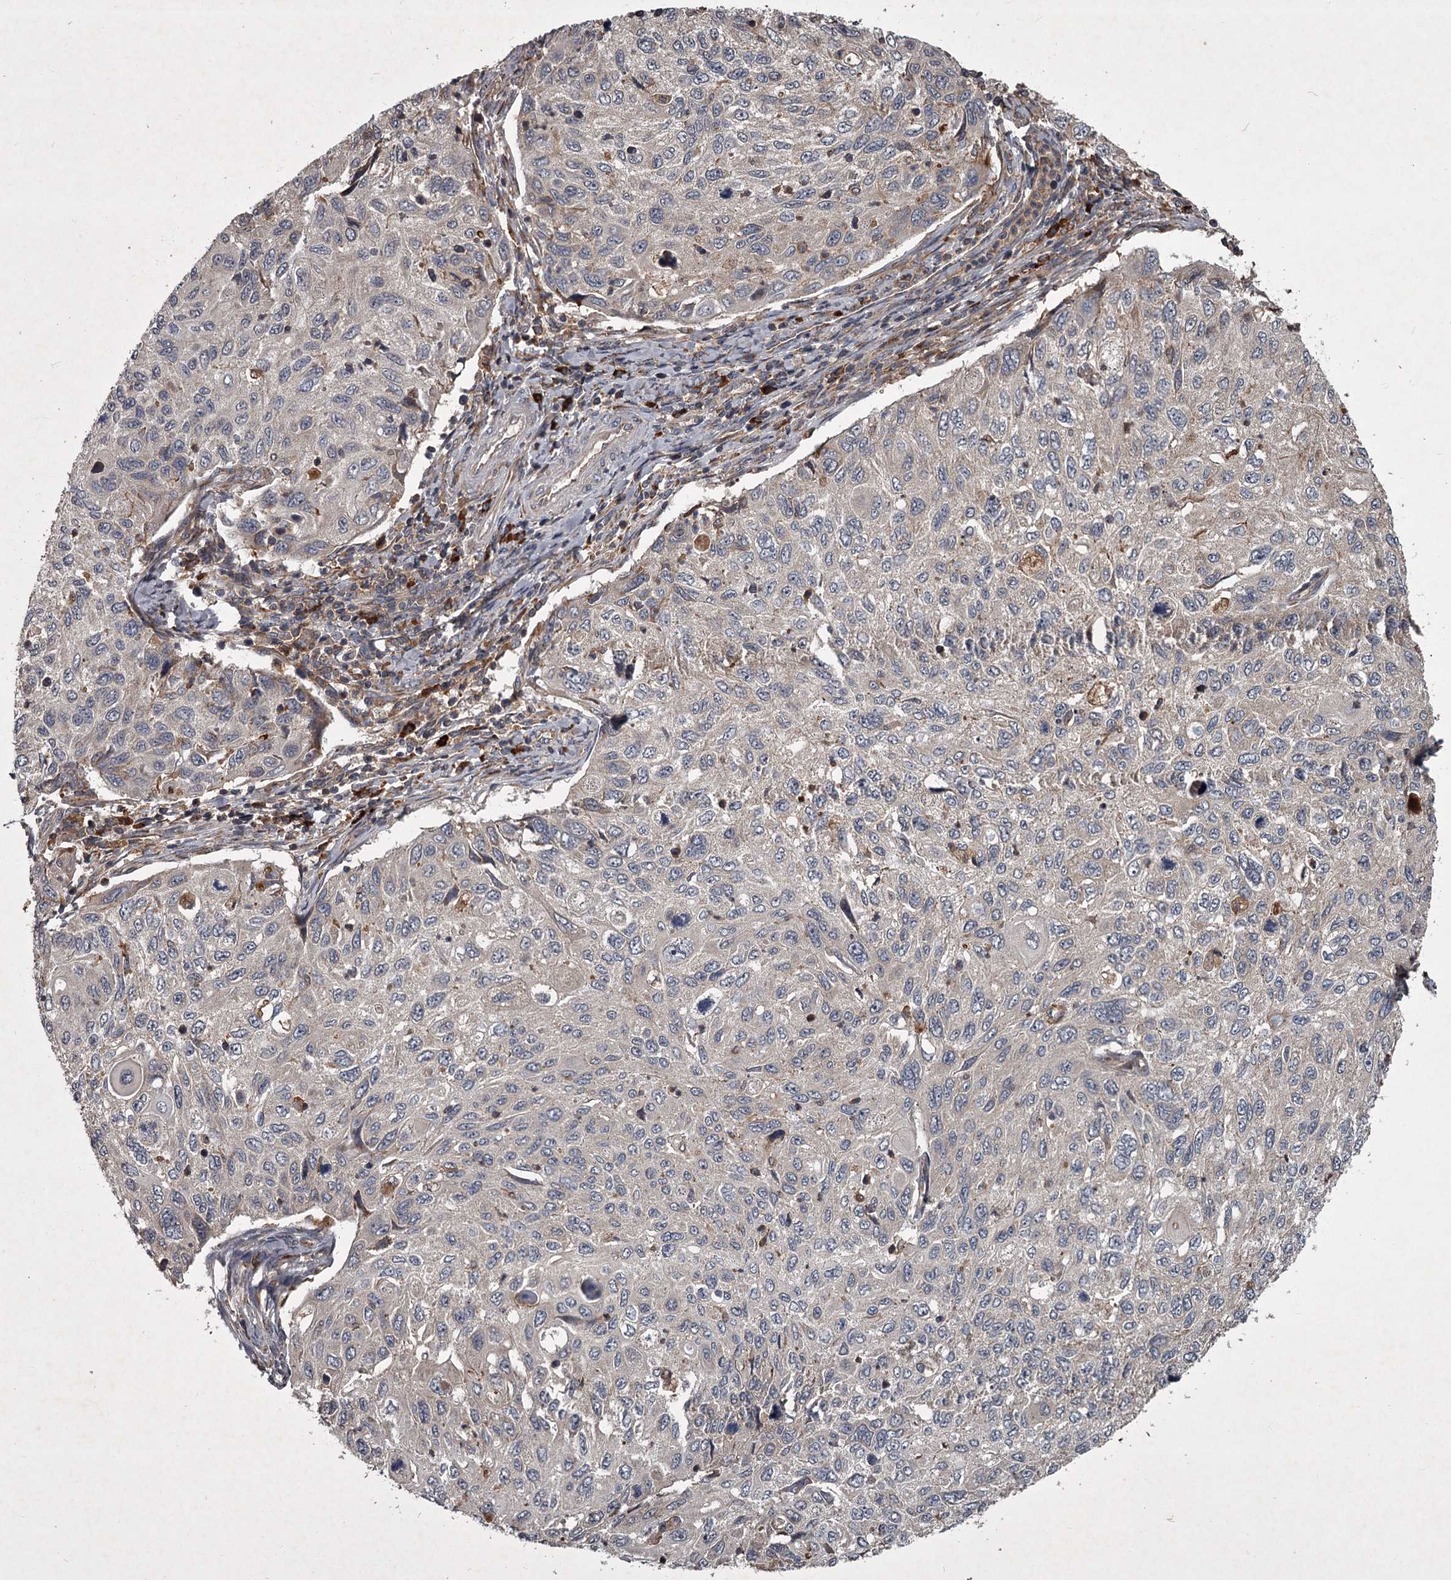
{"staining": {"intensity": "negative", "quantity": "none", "location": "none"}, "tissue": "cervical cancer", "cell_type": "Tumor cells", "image_type": "cancer", "snomed": [{"axis": "morphology", "description": "Squamous cell carcinoma, NOS"}, {"axis": "topography", "description": "Cervix"}], "caption": "Protein analysis of cervical cancer (squamous cell carcinoma) displays no significant positivity in tumor cells.", "gene": "UNC93B1", "patient": {"sex": "female", "age": 70}}